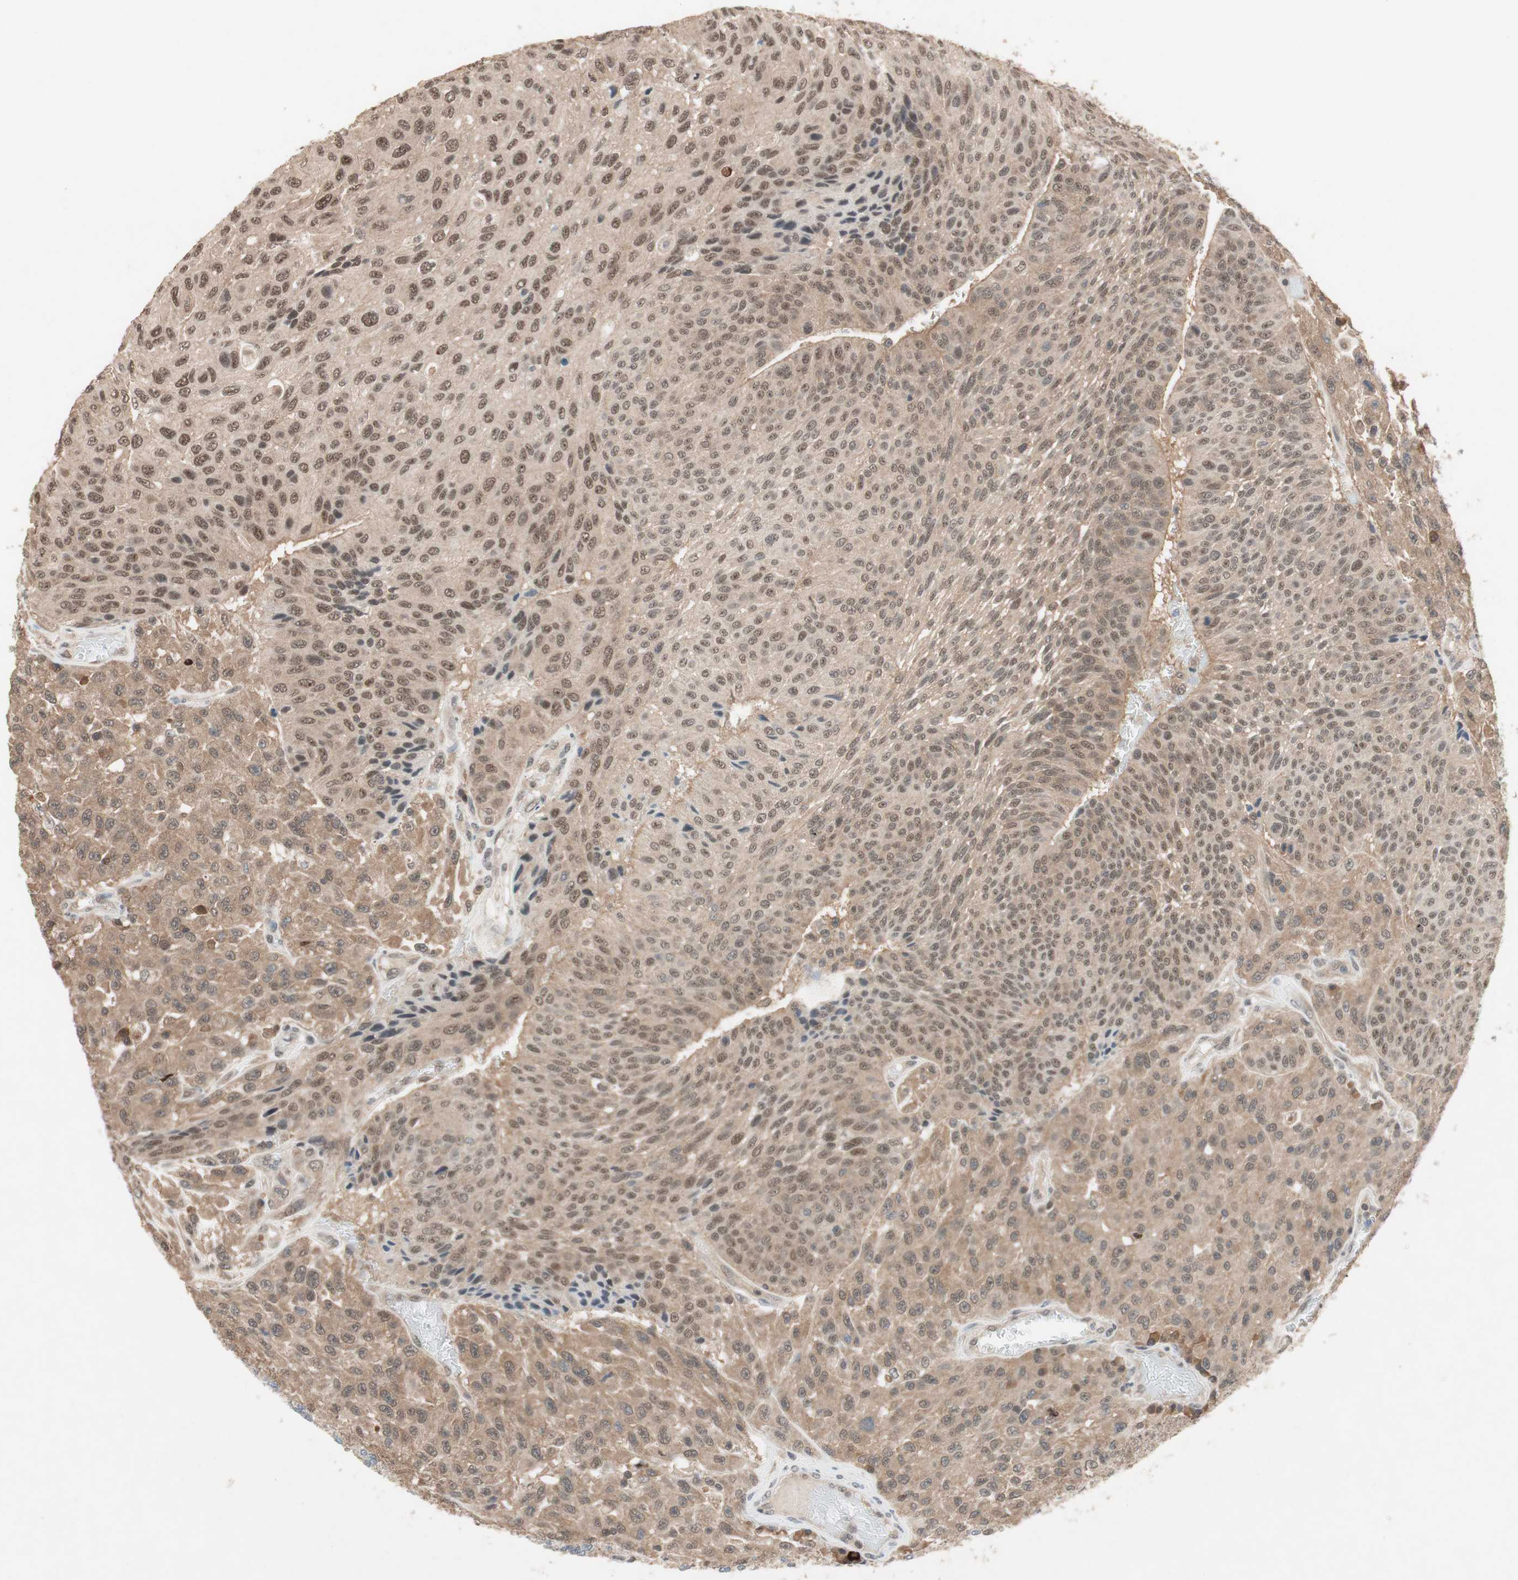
{"staining": {"intensity": "moderate", "quantity": ">75%", "location": "cytoplasmic/membranous,nuclear"}, "tissue": "urothelial cancer", "cell_type": "Tumor cells", "image_type": "cancer", "snomed": [{"axis": "morphology", "description": "Urothelial carcinoma, High grade"}, {"axis": "topography", "description": "Urinary bladder"}], "caption": "Immunohistochemistry (IHC) photomicrograph of human high-grade urothelial carcinoma stained for a protein (brown), which exhibits medium levels of moderate cytoplasmic/membranous and nuclear expression in approximately >75% of tumor cells.", "gene": "GART", "patient": {"sex": "male", "age": 66}}